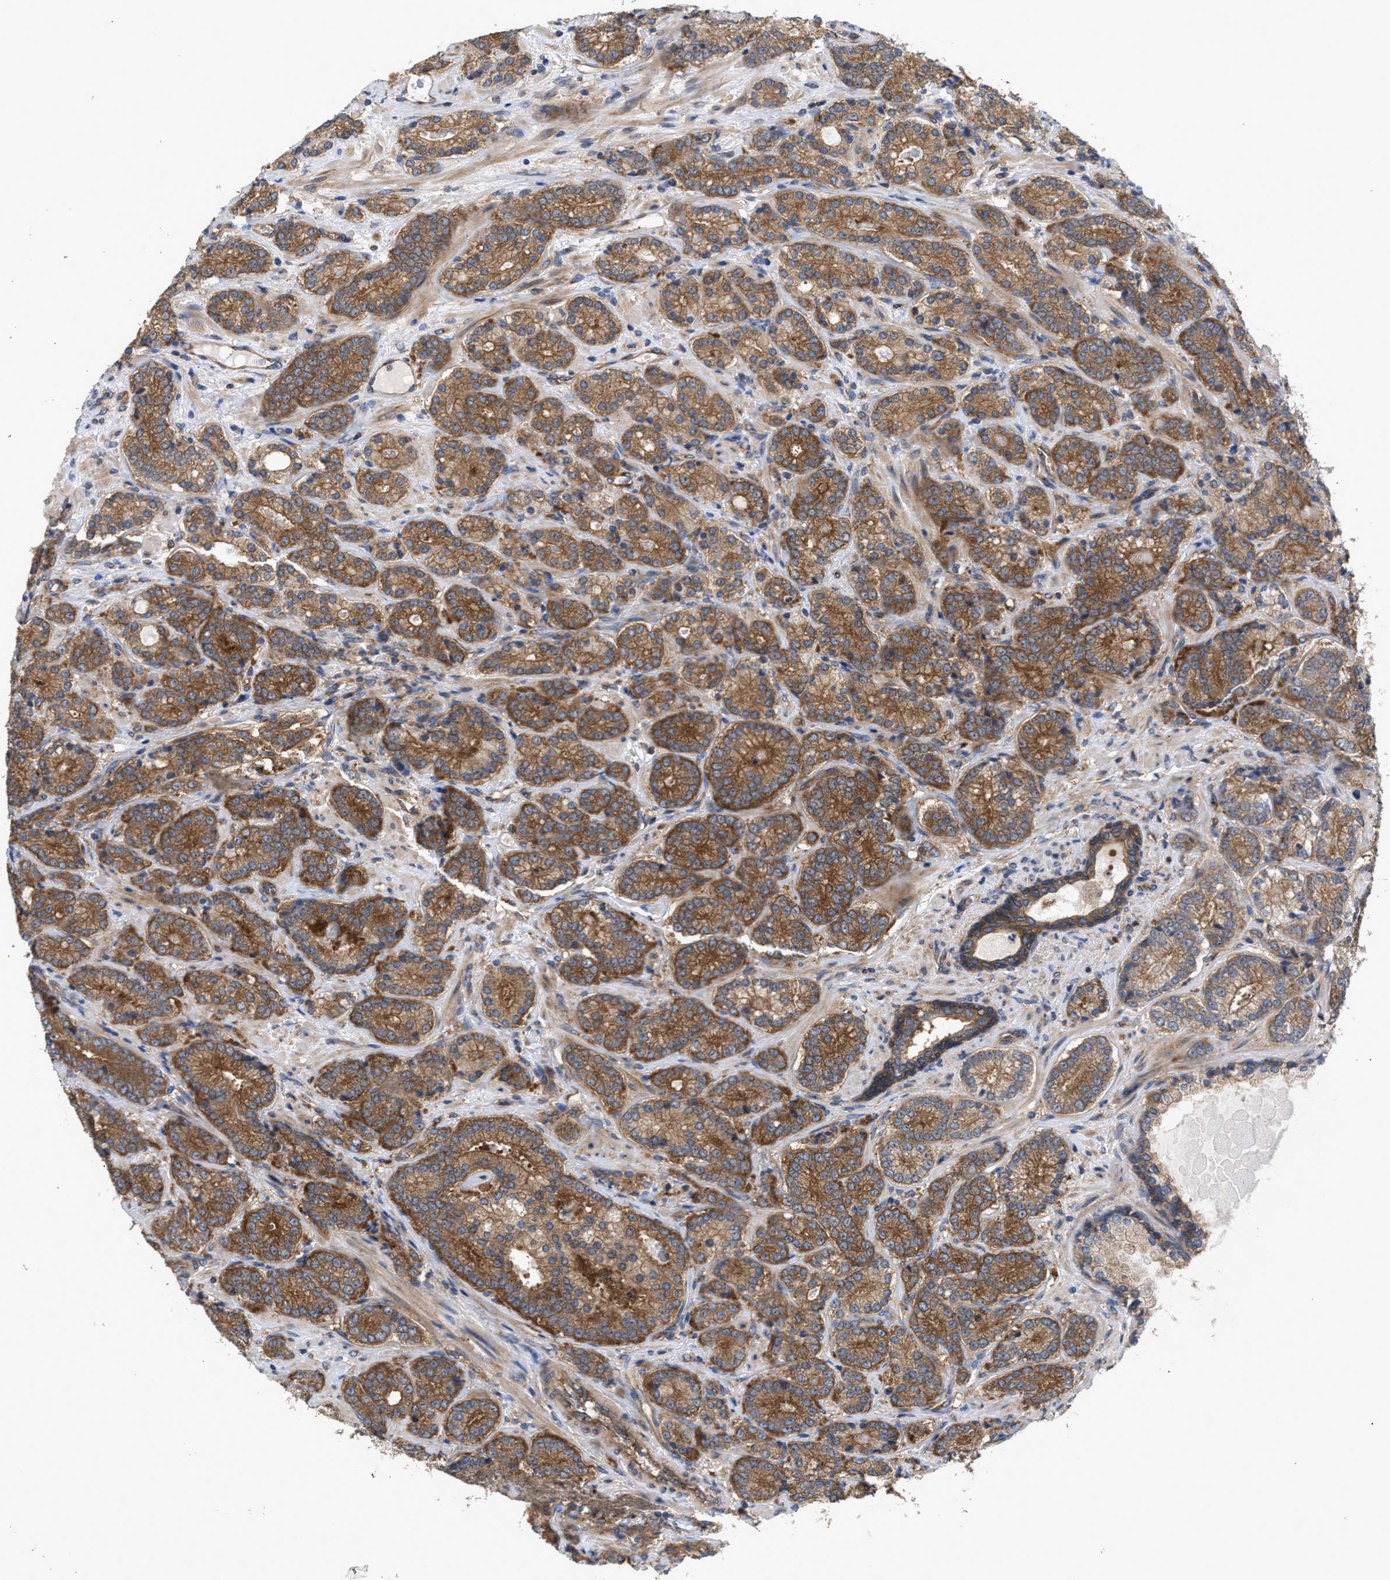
{"staining": {"intensity": "strong", "quantity": ">75%", "location": "cytoplasmic/membranous"}, "tissue": "prostate cancer", "cell_type": "Tumor cells", "image_type": "cancer", "snomed": [{"axis": "morphology", "description": "Adenocarcinoma, High grade"}, {"axis": "topography", "description": "Prostate"}], "caption": "Protein positivity by IHC displays strong cytoplasmic/membranous staining in approximately >75% of tumor cells in high-grade adenocarcinoma (prostate). Nuclei are stained in blue.", "gene": "LAPTM4B", "patient": {"sex": "male", "age": 61}}